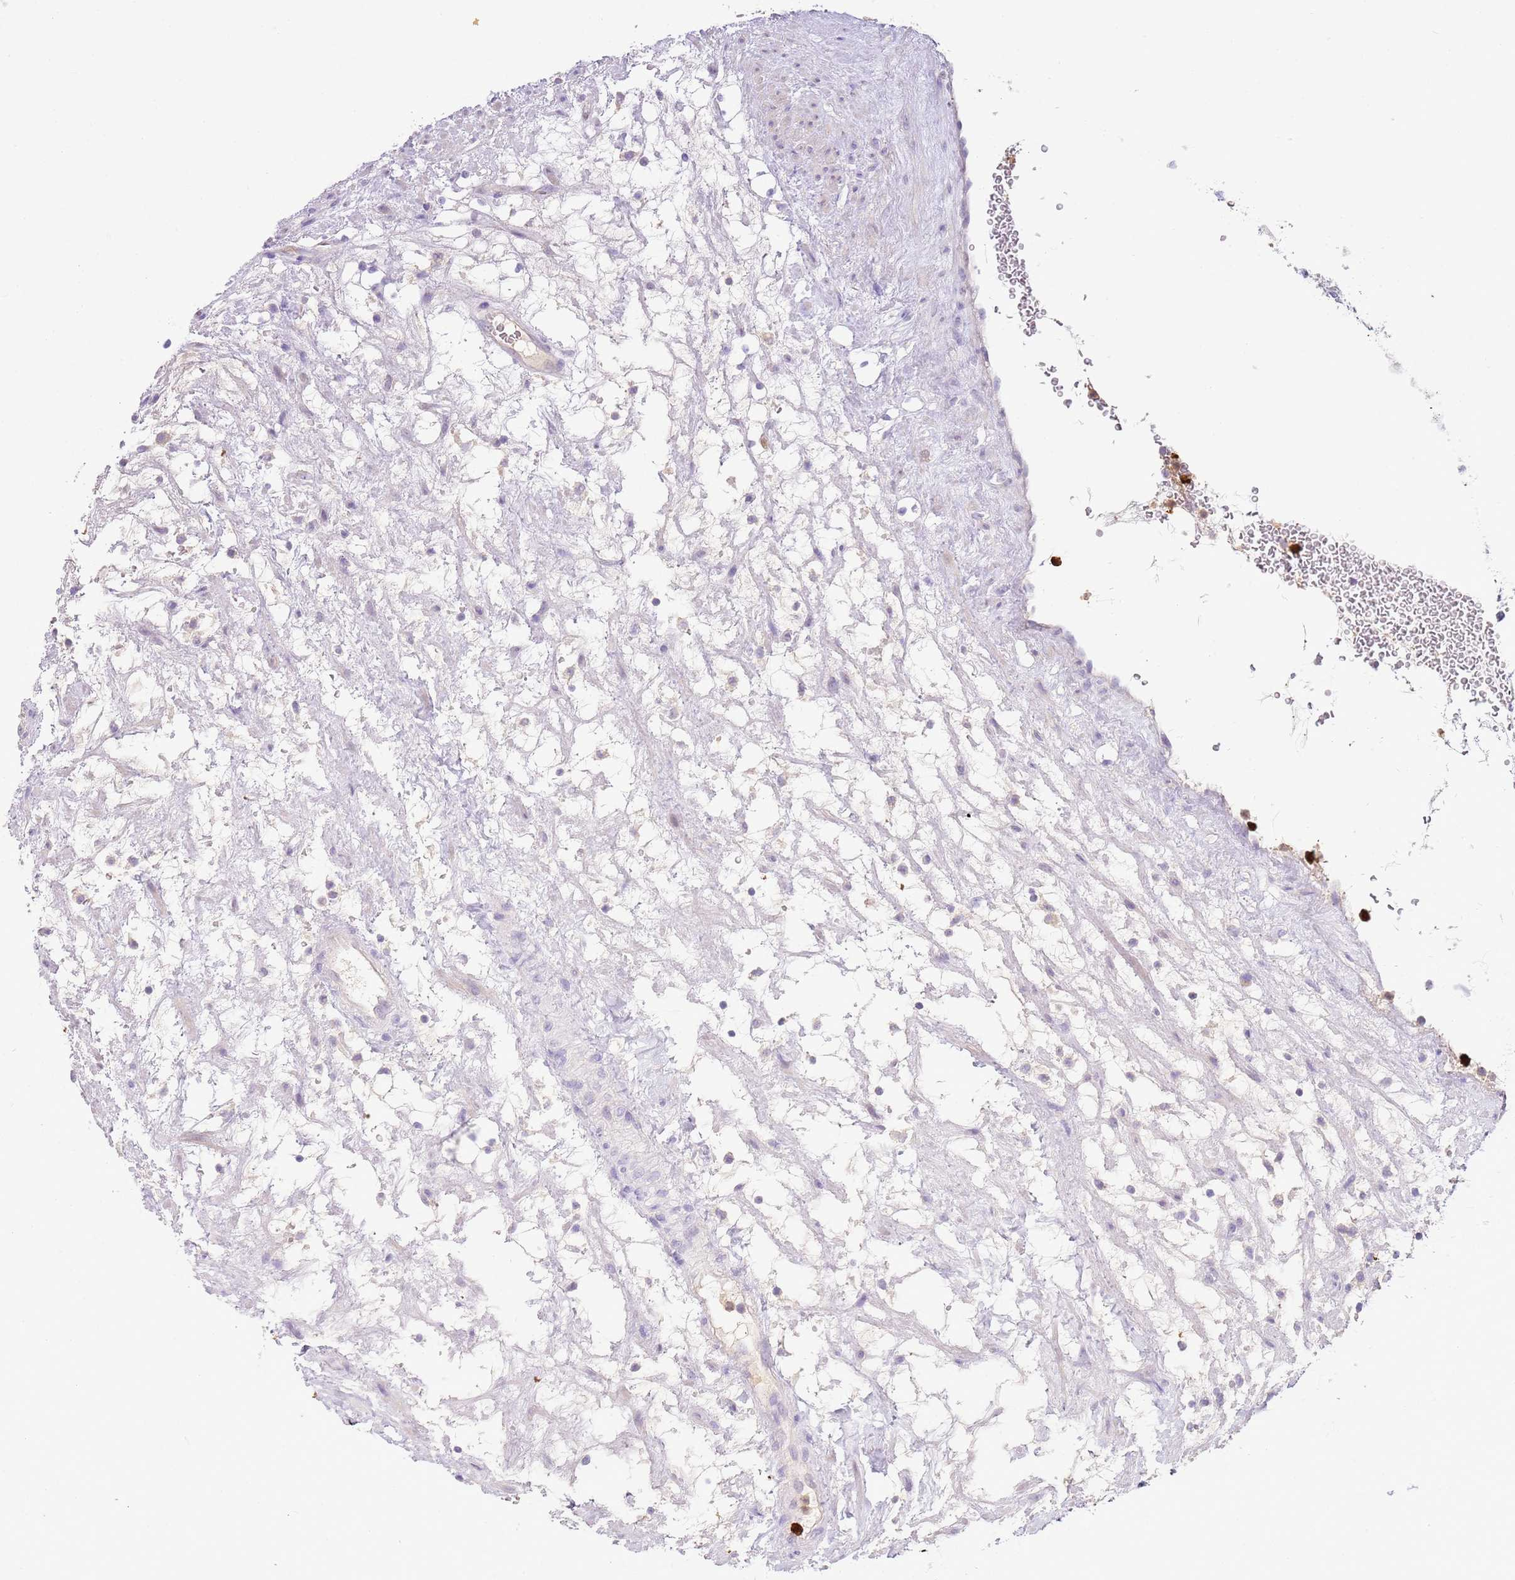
{"staining": {"intensity": "negative", "quantity": "none", "location": "none"}, "tissue": "renal cancer", "cell_type": "Tumor cells", "image_type": "cancer", "snomed": [{"axis": "morphology", "description": "Adenocarcinoma, NOS"}, {"axis": "topography", "description": "Kidney"}], "caption": "Tumor cells are negative for brown protein staining in adenocarcinoma (renal). The staining was performed using DAB (3,3'-diaminobenzidine) to visualize the protein expression in brown, while the nuclei were stained in blue with hematoxylin (Magnification: 20x).", "gene": "IL2RG", "patient": {"sex": "female", "age": 69}}